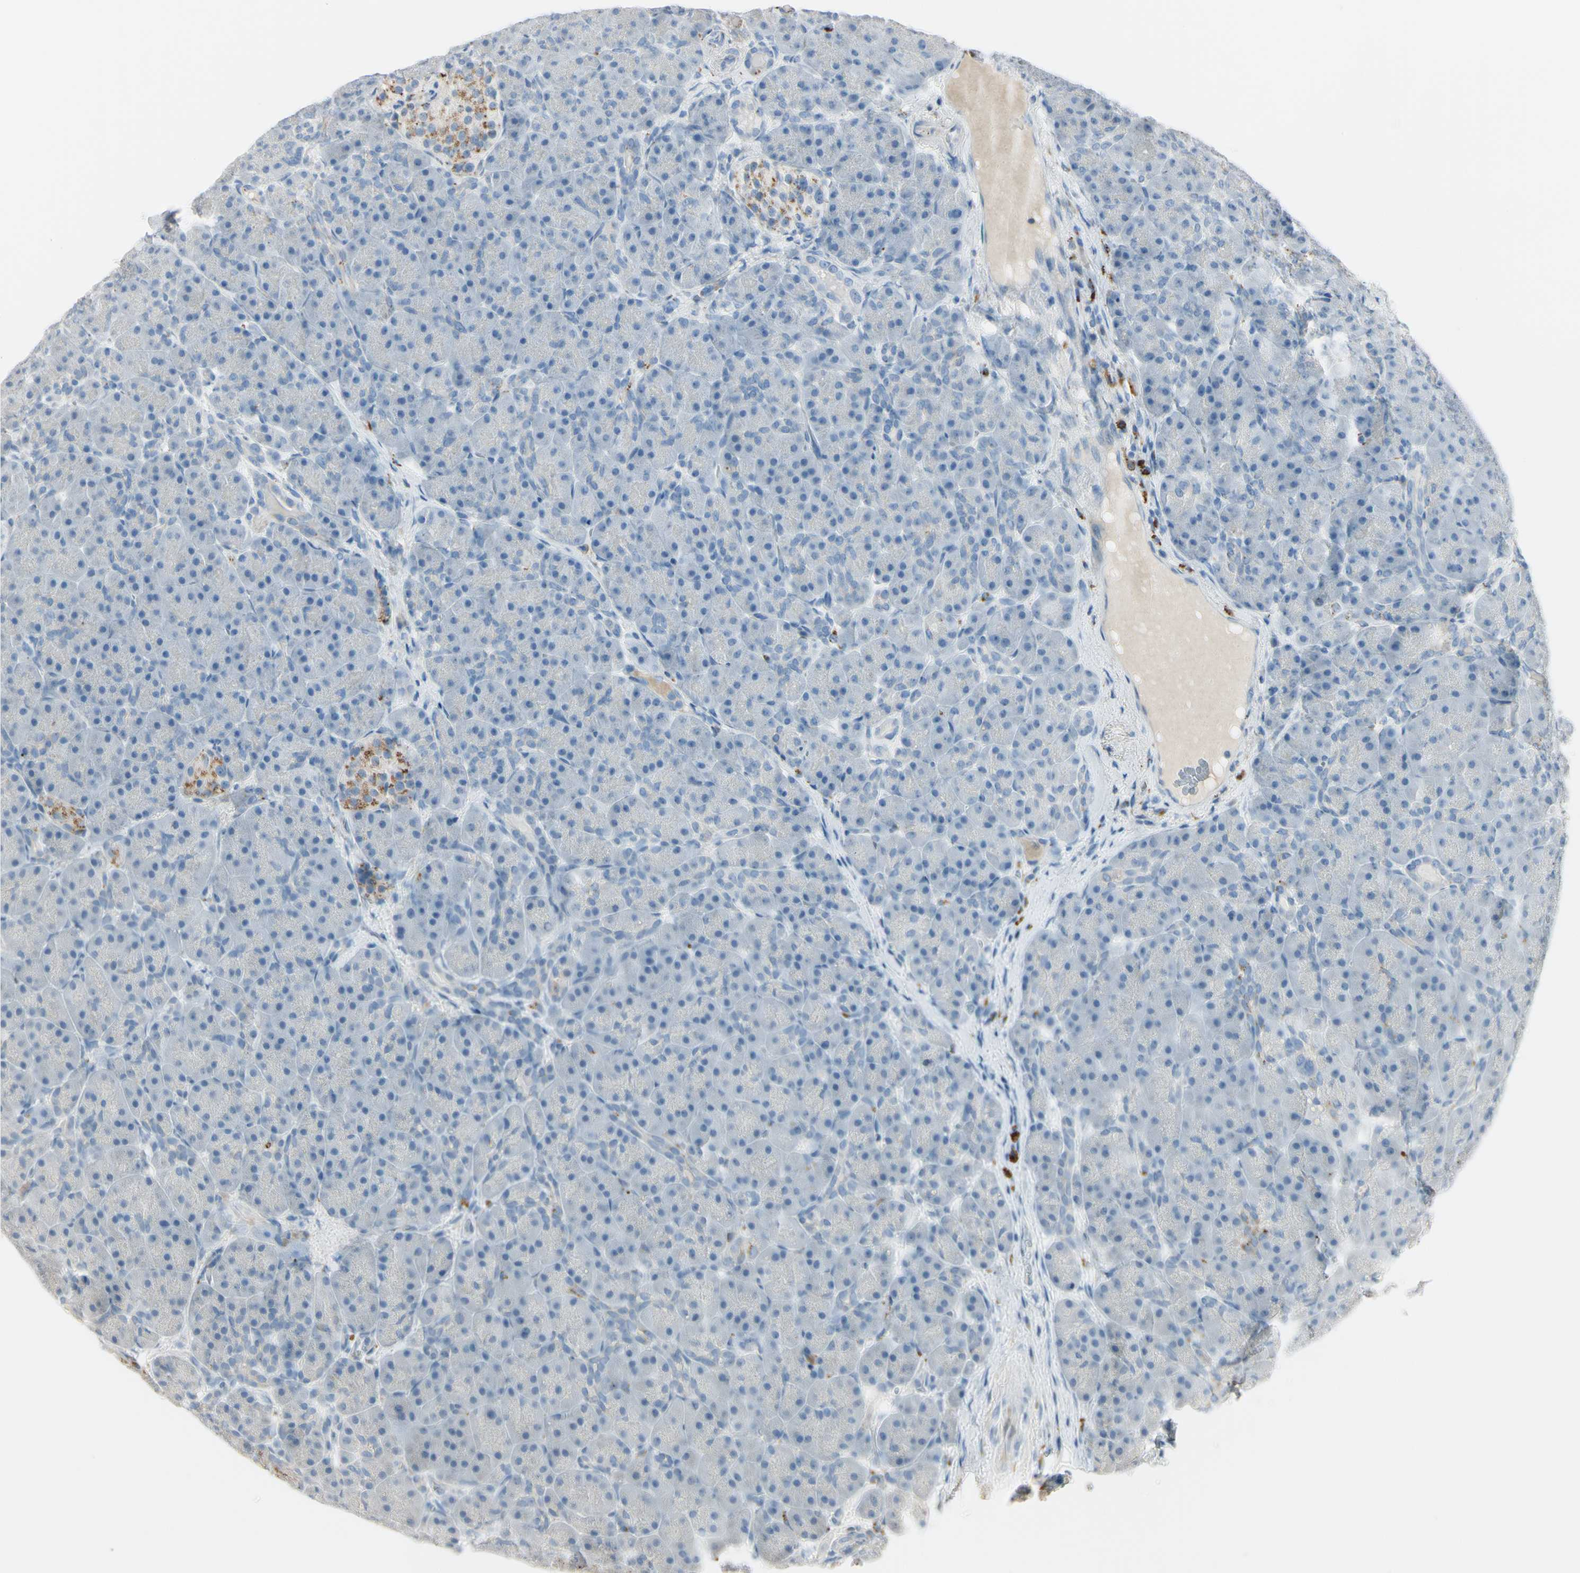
{"staining": {"intensity": "negative", "quantity": "none", "location": "none"}, "tissue": "pancreas", "cell_type": "Exocrine glandular cells", "image_type": "normal", "snomed": [{"axis": "morphology", "description": "Normal tissue, NOS"}, {"axis": "topography", "description": "Pancreas"}], "caption": "The photomicrograph displays no significant staining in exocrine glandular cells of pancreas. (DAB IHC with hematoxylin counter stain).", "gene": "ANGPTL1", "patient": {"sex": "male", "age": 66}}